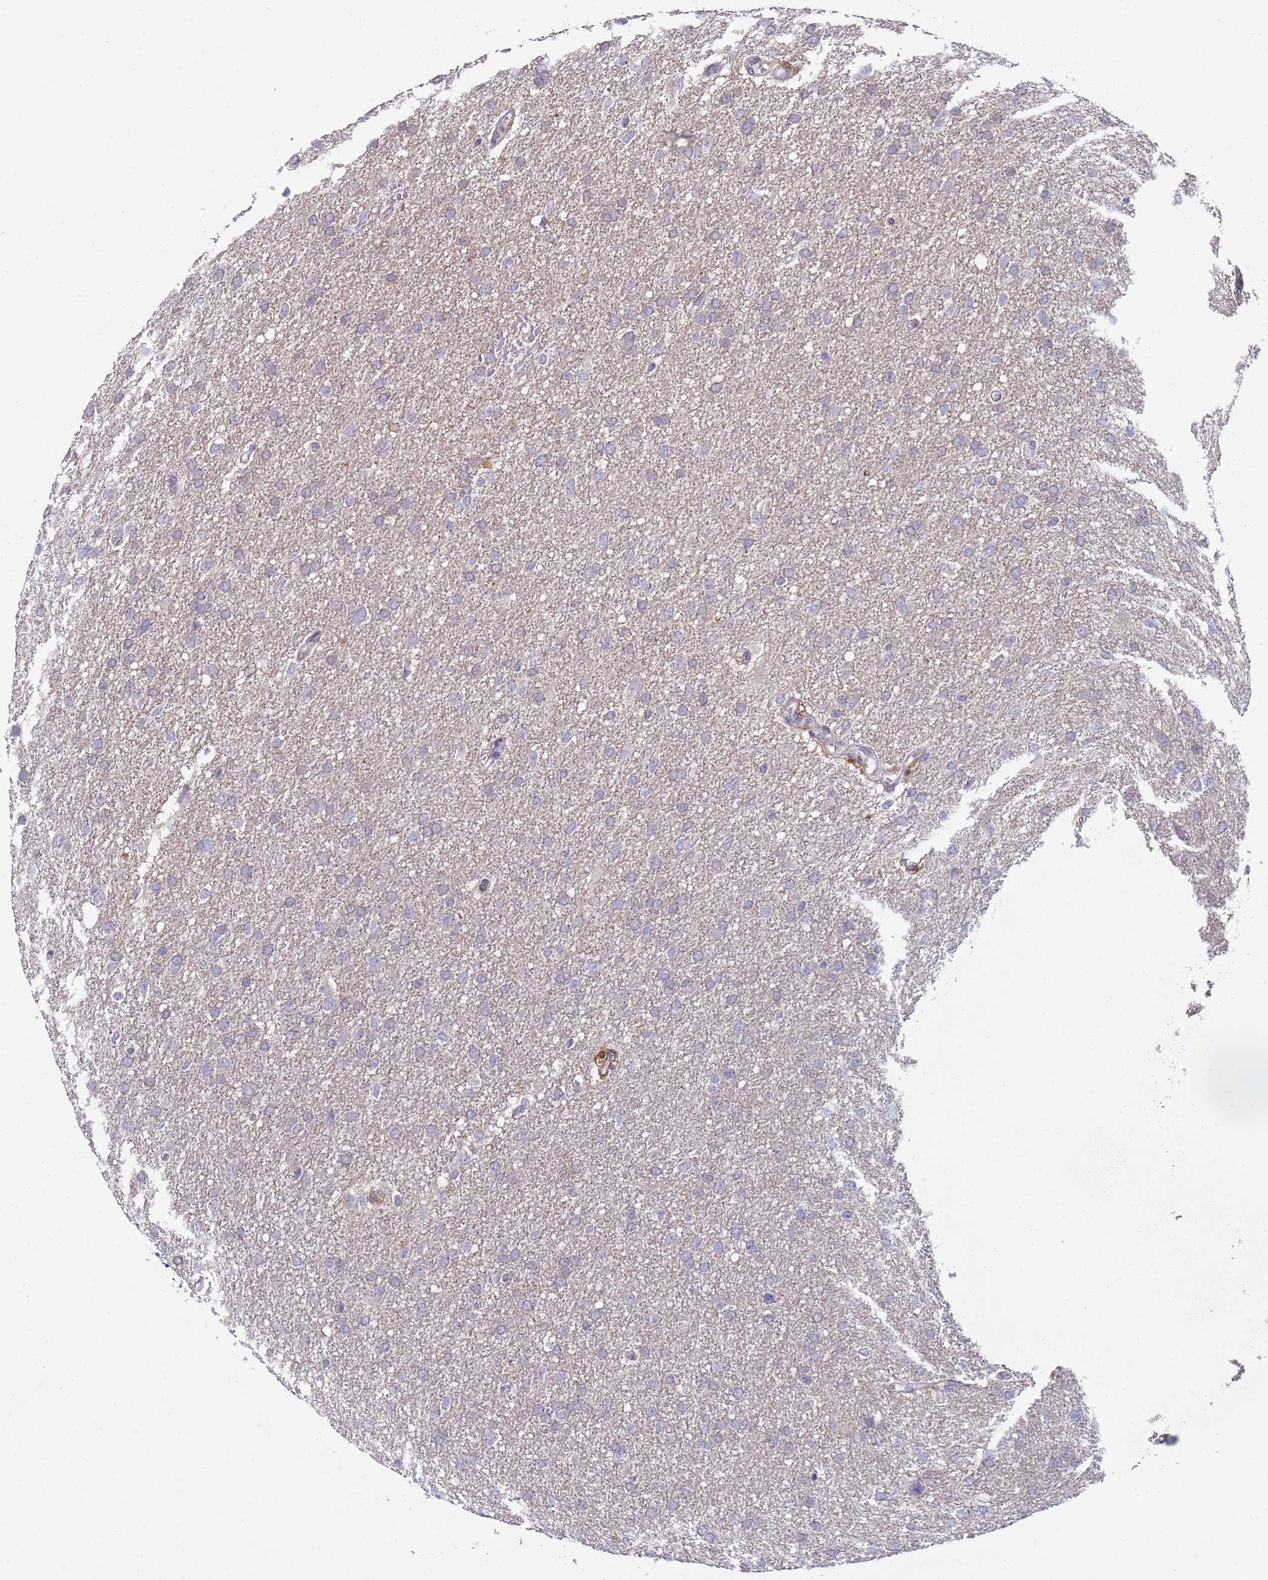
{"staining": {"intensity": "negative", "quantity": "none", "location": "none"}, "tissue": "glioma", "cell_type": "Tumor cells", "image_type": "cancer", "snomed": [{"axis": "morphology", "description": "Glioma, malignant, High grade"}, {"axis": "topography", "description": "Cerebral cortex"}], "caption": "DAB immunohistochemical staining of human malignant glioma (high-grade) demonstrates no significant positivity in tumor cells. Brightfield microscopy of IHC stained with DAB (3,3'-diaminobenzidine) (brown) and hematoxylin (blue), captured at high magnification.", "gene": "SNAPC4", "patient": {"sex": "female", "age": 36}}